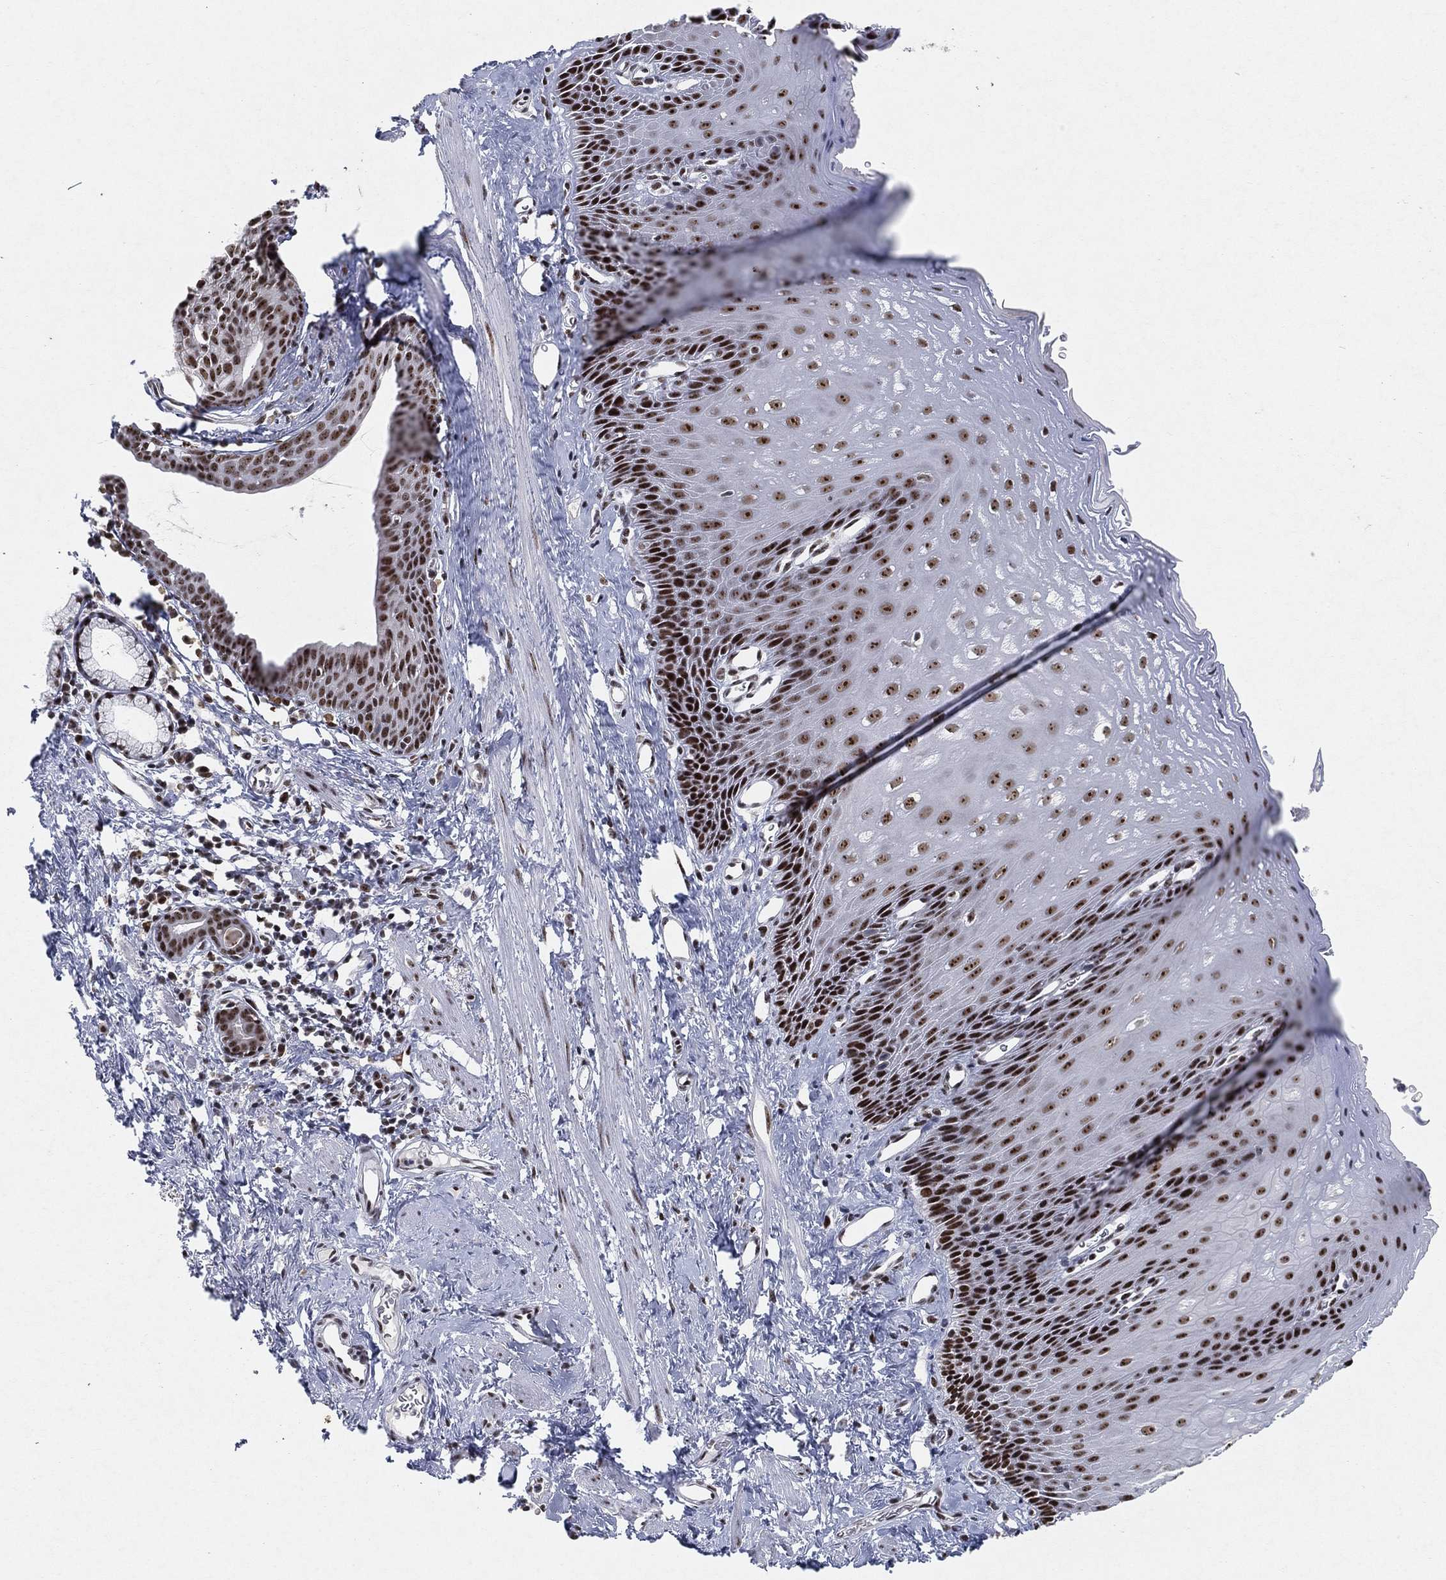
{"staining": {"intensity": "strong", "quantity": "25%-75%", "location": "nuclear"}, "tissue": "esophagus", "cell_type": "Squamous epithelial cells", "image_type": "normal", "snomed": [{"axis": "morphology", "description": "Normal tissue, NOS"}, {"axis": "topography", "description": "Esophagus"}], "caption": "Immunohistochemistry (IHC) (DAB (3,3'-diaminobenzidine)) staining of benign human esophagus reveals strong nuclear protein positivity in about 25%-75% of squamous epithelial cells. (IHC, brightfield microscopy, high magnification).", "gene": "DDX27", "patient": {"sex": "male", "age": 64}}